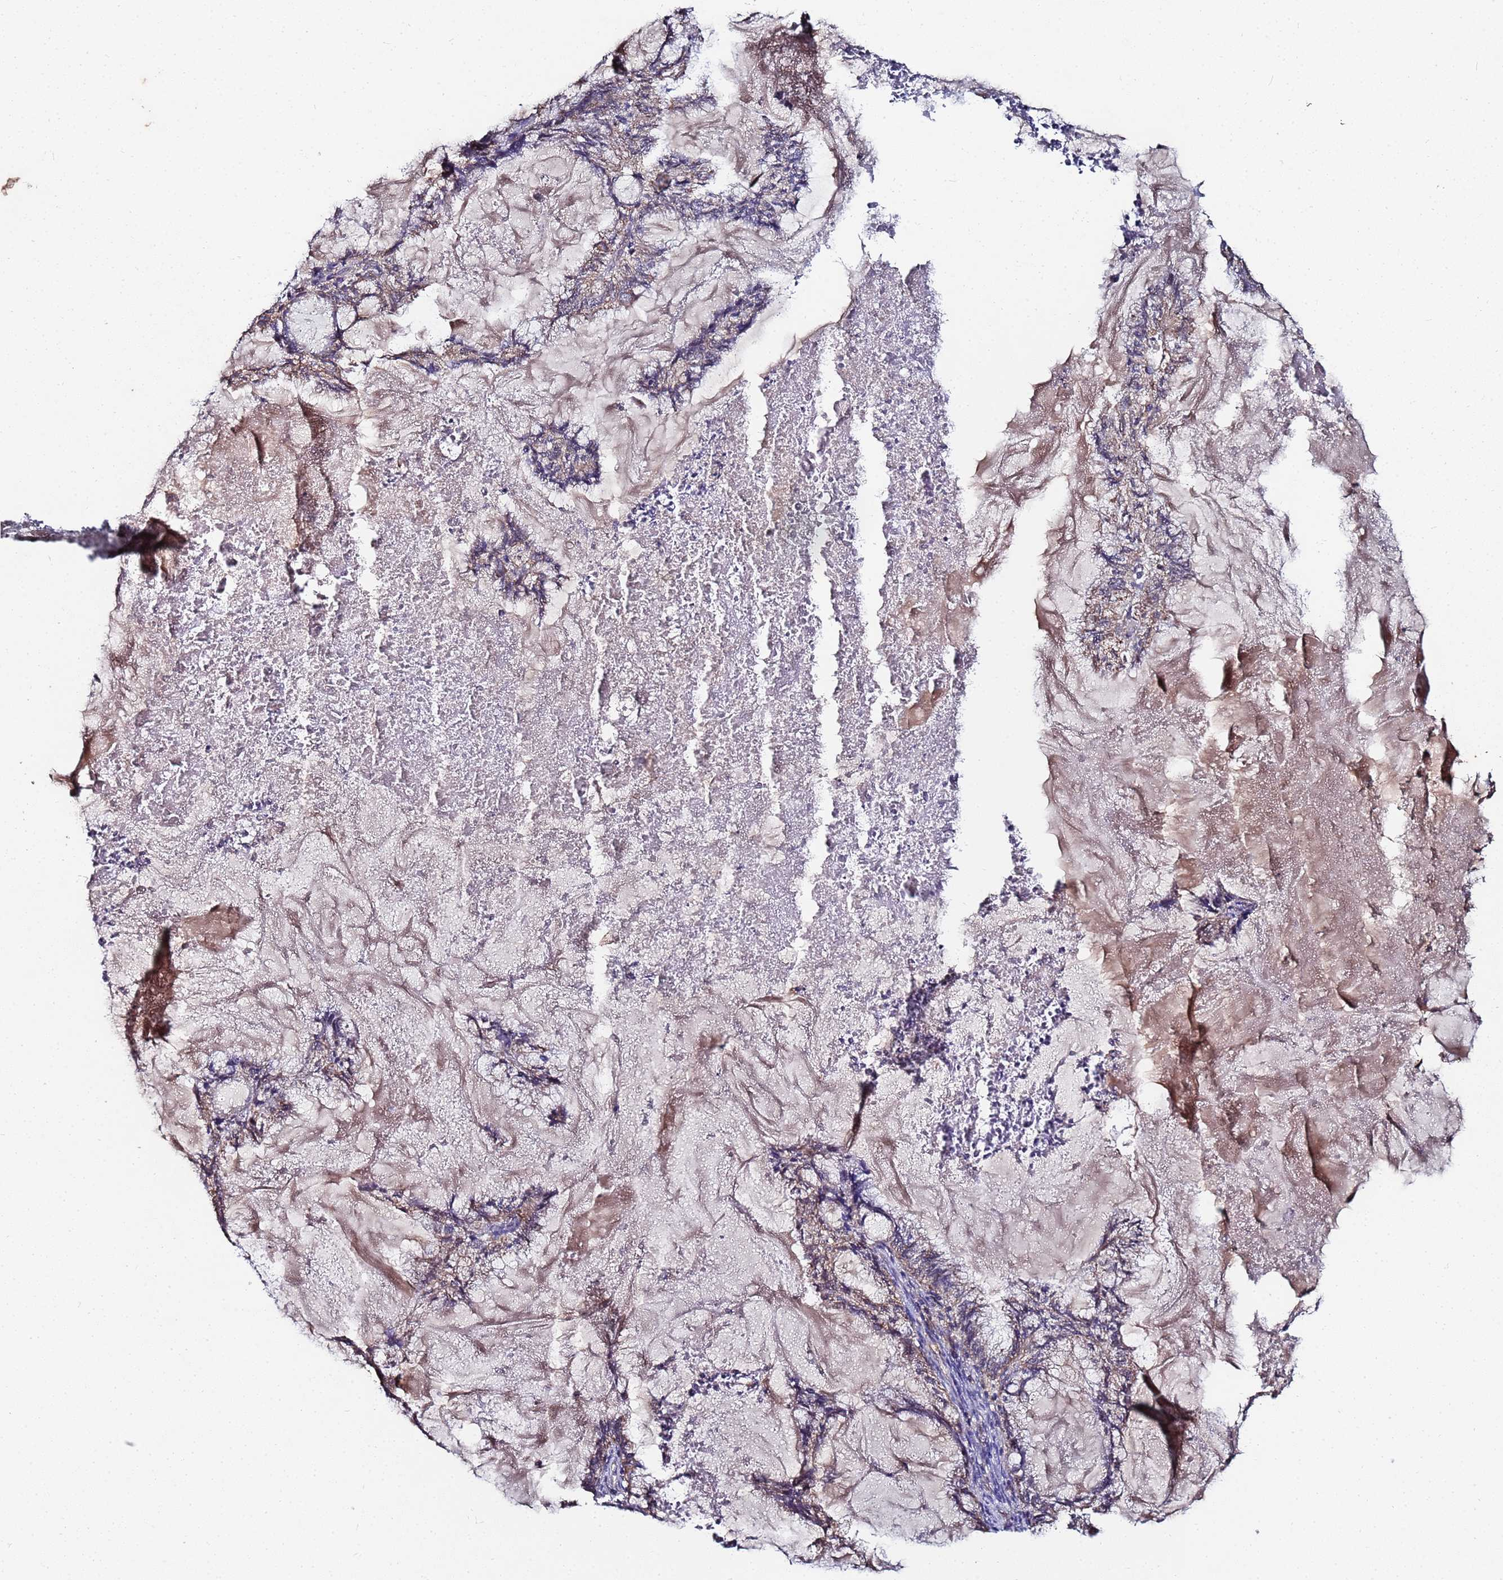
{"staining": {"intensity": "weak", "quantity": ">75%", "location": "cytoplasmic/membranous"}, "tissue": "endometrial cancer", "cell_type": "Tumor cells", "image_type": "cancer", "snomed": [{"axis": "morphology", "description": "Adenocarcinoma, NOS"}, {"axis": "topography", "description": "Endometrium"}], "caption": "Weak cytoplasmic/membranous staining for a protein is appreciated in approximately >75% of tumor cells of endometrial adenocarcinoma using IHC.", "gene": "C5orf34", "patient": {"sex": "female", "age": 86}}